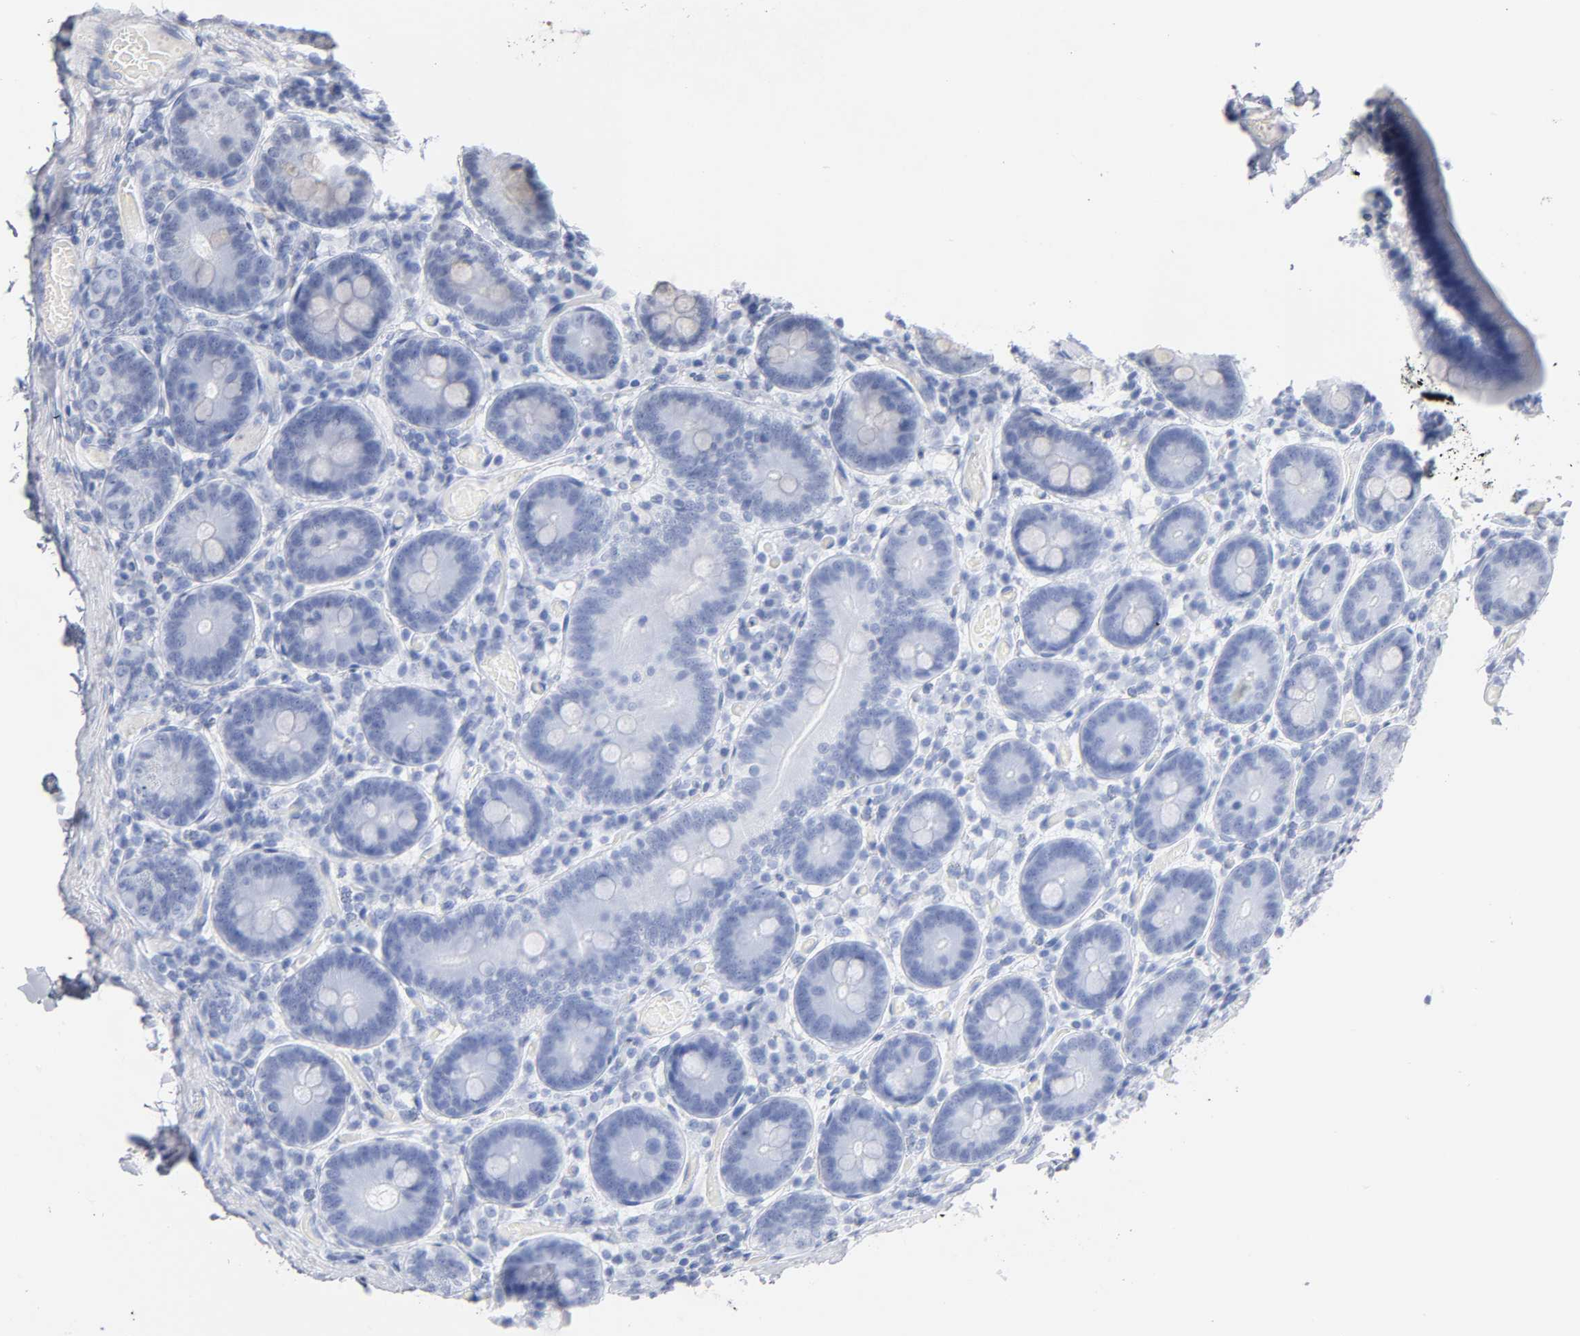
{"staining": {"intensity": "weak", "quantity": "<25%", "location": "cytoplasmic/membranous"}, "tissue": "duodenum", "cell_type": "Glandular cells", "image_type": "normal", "snomed": [{"axis": "morphology", "description": "Normal tissue, NOS"}, {"axis": "topography", "description": "Duodenum"}], "caption": "Protein analysis of benign duodenum displays no significant staining in glandular cells.", "gene": "CRABP2", "patient": {"sex": "male", "age": 66}}